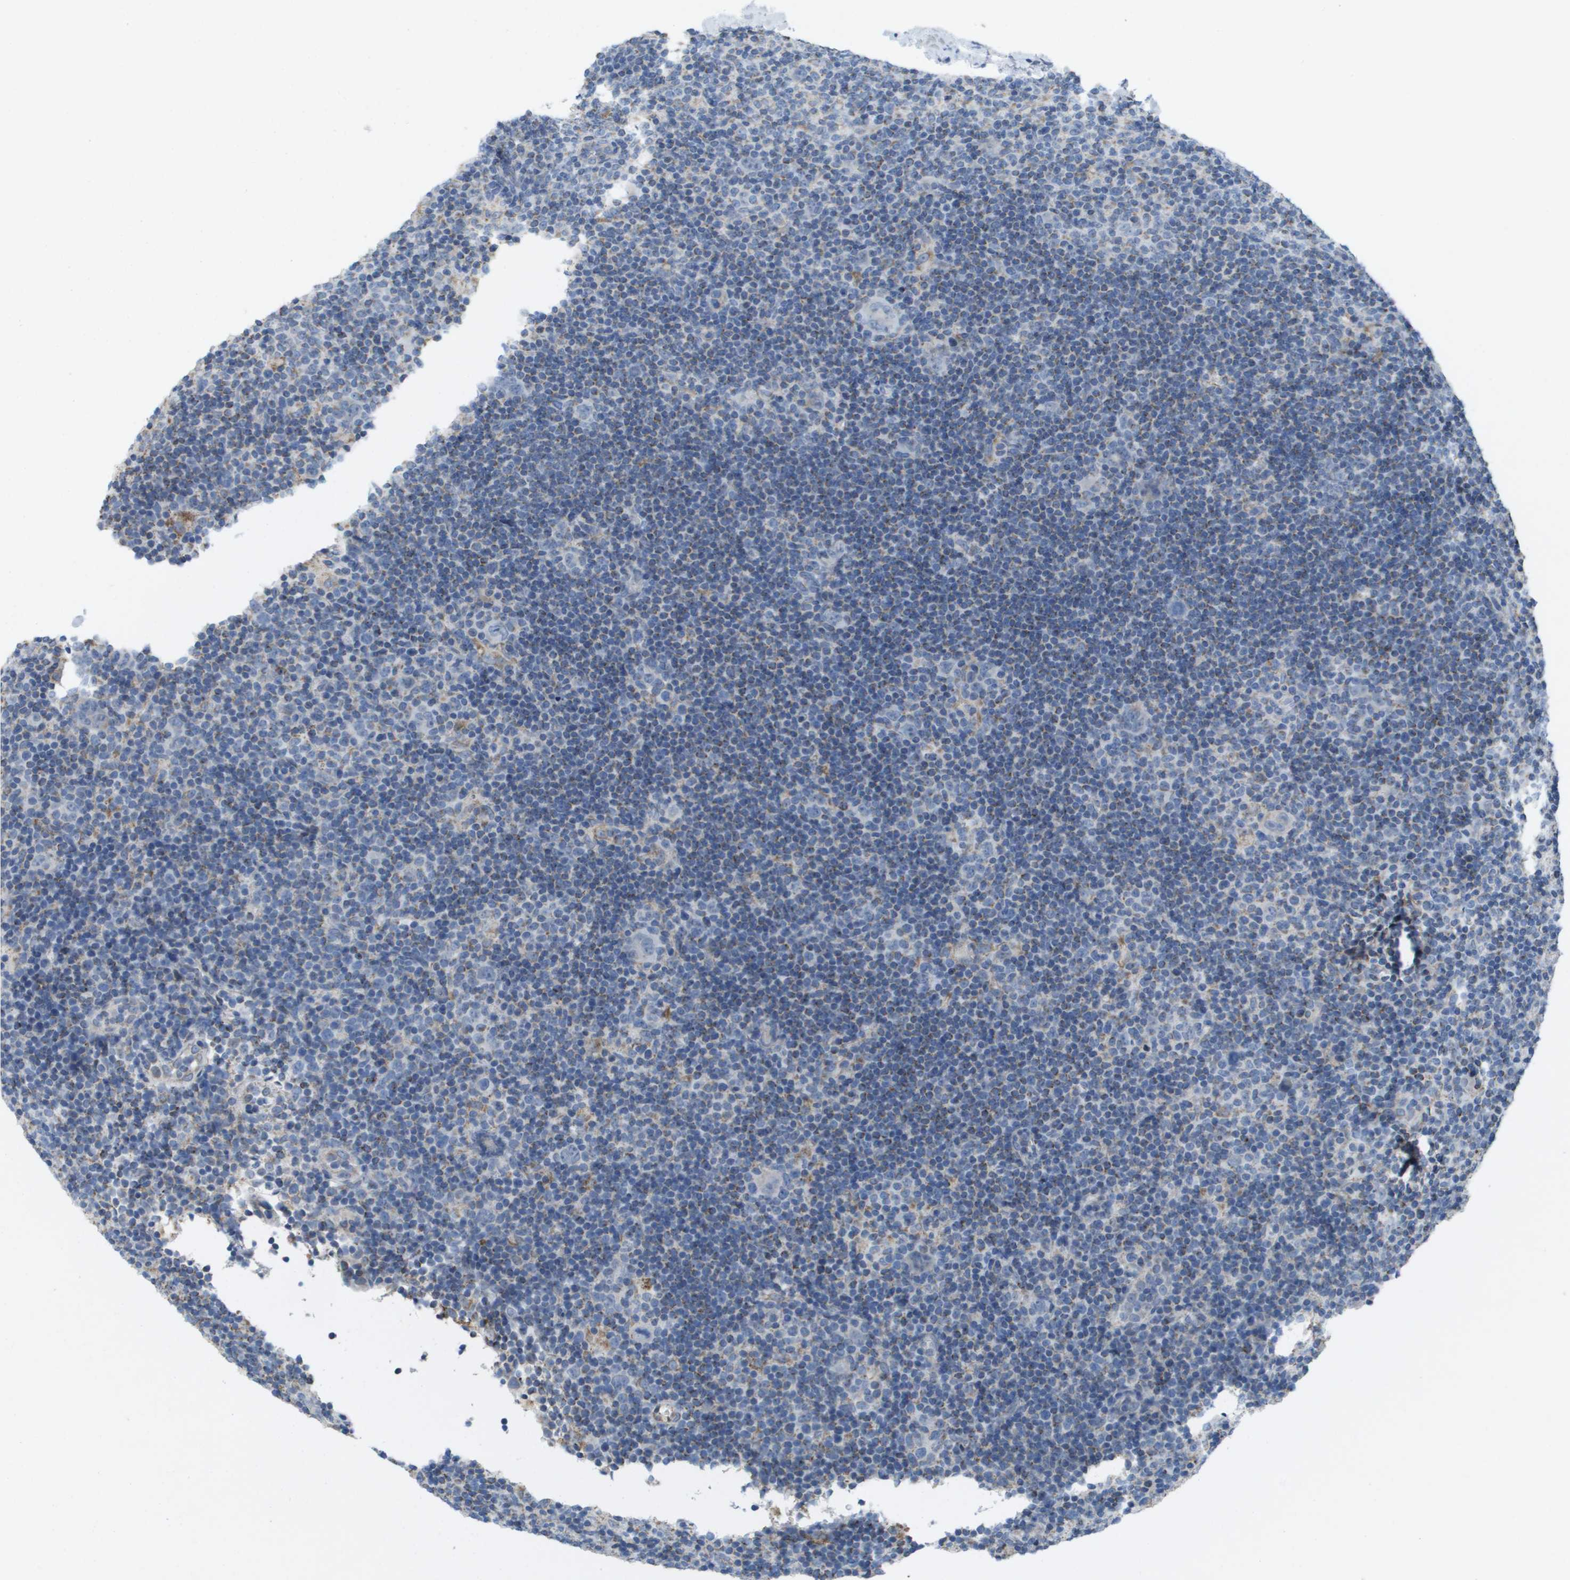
{"staining": {"intensity": "negative", "quantity": "none", "location": "none"}, "tissue": "lymphoma", "cell_type": "Tumor cells", "image_type": "cancer", "snomed": [{"axis": "morphology", "description": "Hodgkin's disease, NOS"}, {"axis": "topography", "description": "Lymph node"}], "caption": "The histopathology image displays no significant staining in tumor cells of Hodgkin's disease.", "gene": "TMEM223", "patient": {"sex": "female", "age": 57}}